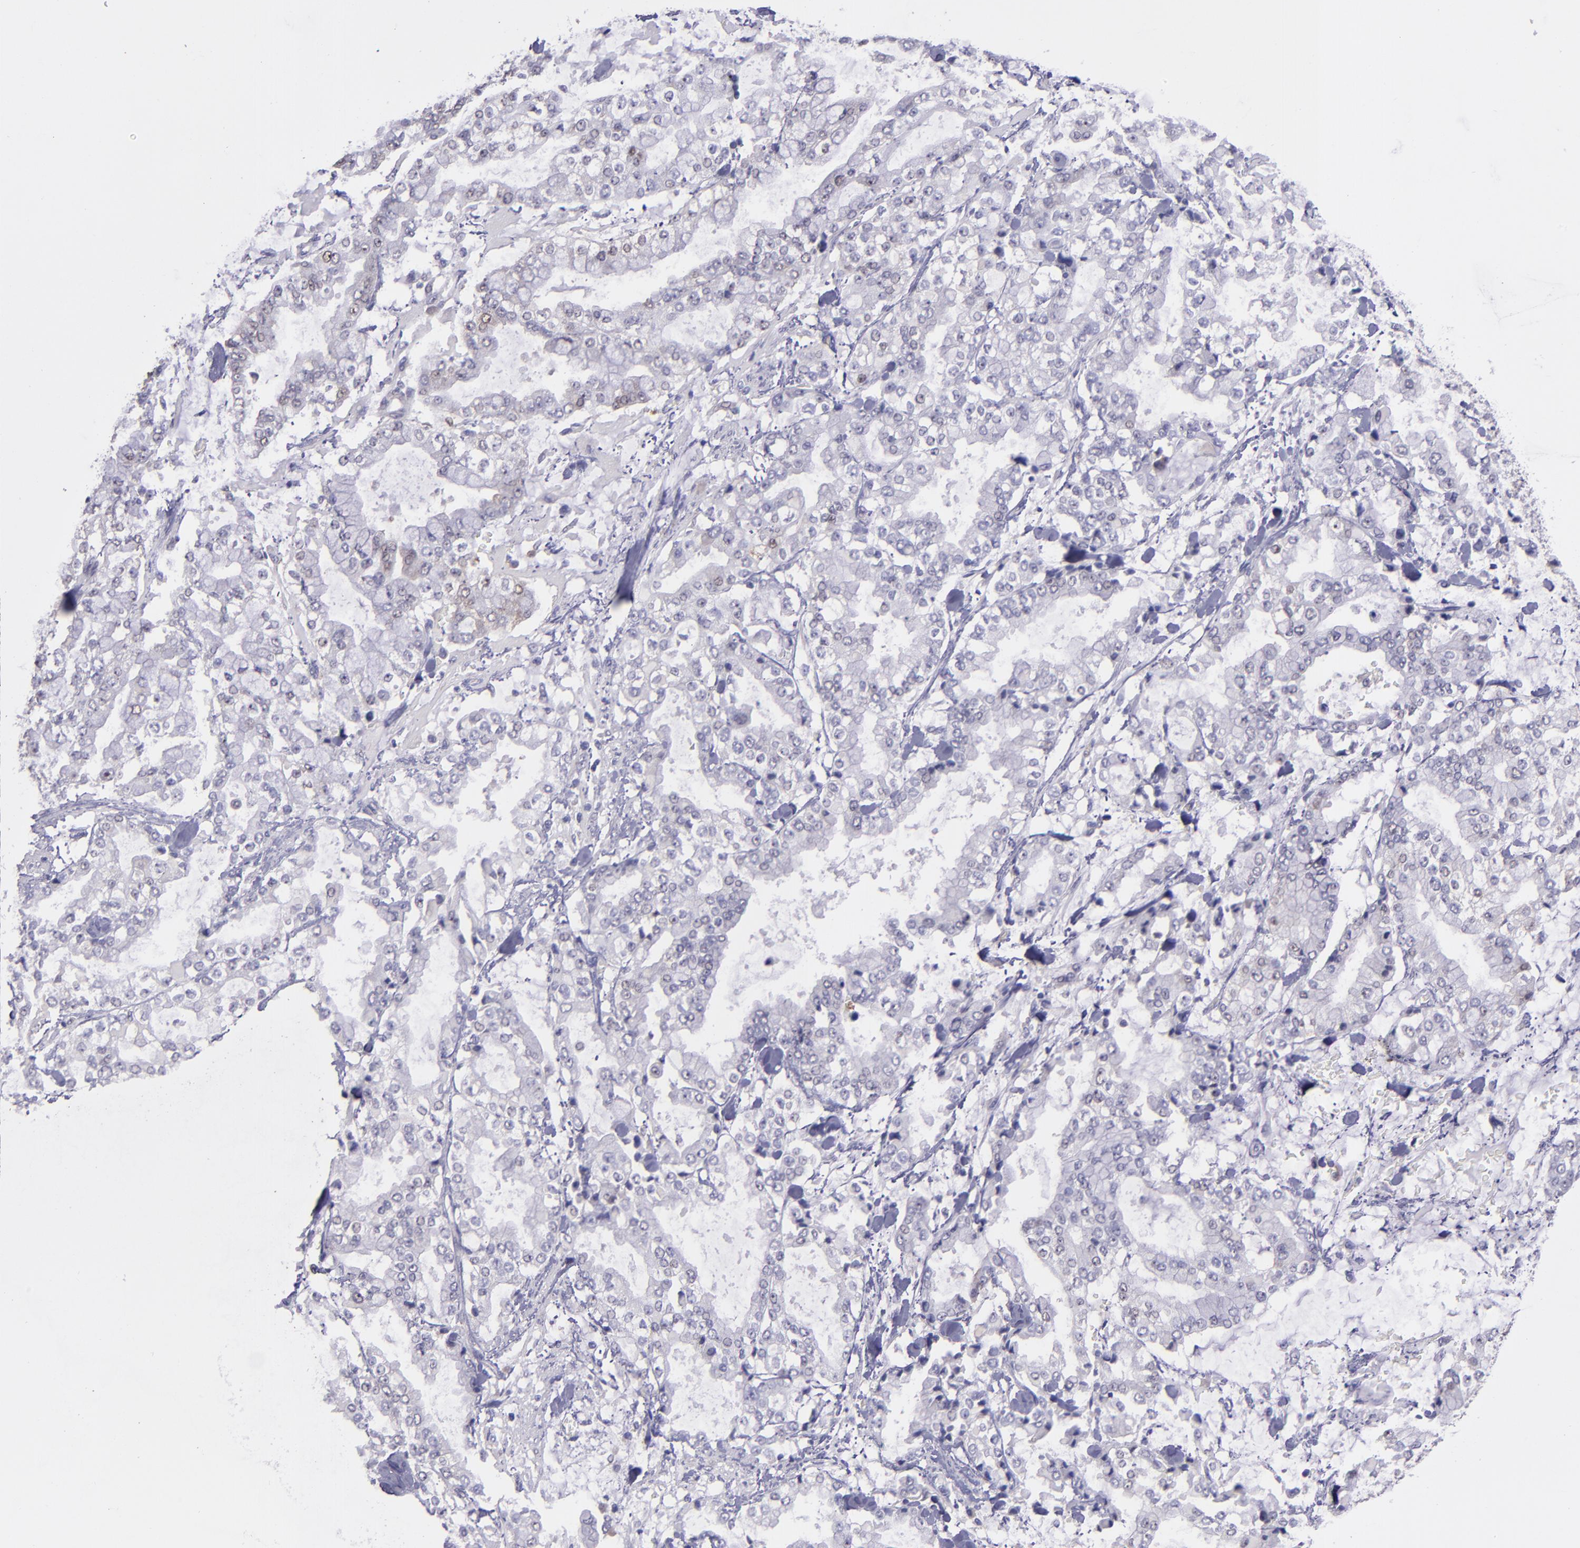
{"staining": {"intensity": "negative", "quantity": "none", "location": "none"}, "tissue": "stomach cancer", "cell_type": "Tumor cells", "image_type": "cancer", "snomed": [{"axis": "morphology", "description": "Normal tissue, NOS"}, {"axis": "morphology", "description": "Adenocarcinoma, NOS"}, {"axis": "topography", "description": "Stomach, upper"}, {"axis": "topography", "description": "Stomach"}], "caption": "Immunohistochemistry (IHC) image of stomach adenocarcinoma stained for a protein (brown), which demonstrates no staining in tumor cells.", "gene": "PAPPA", "patient": {"sex": "male", "age": 76}}